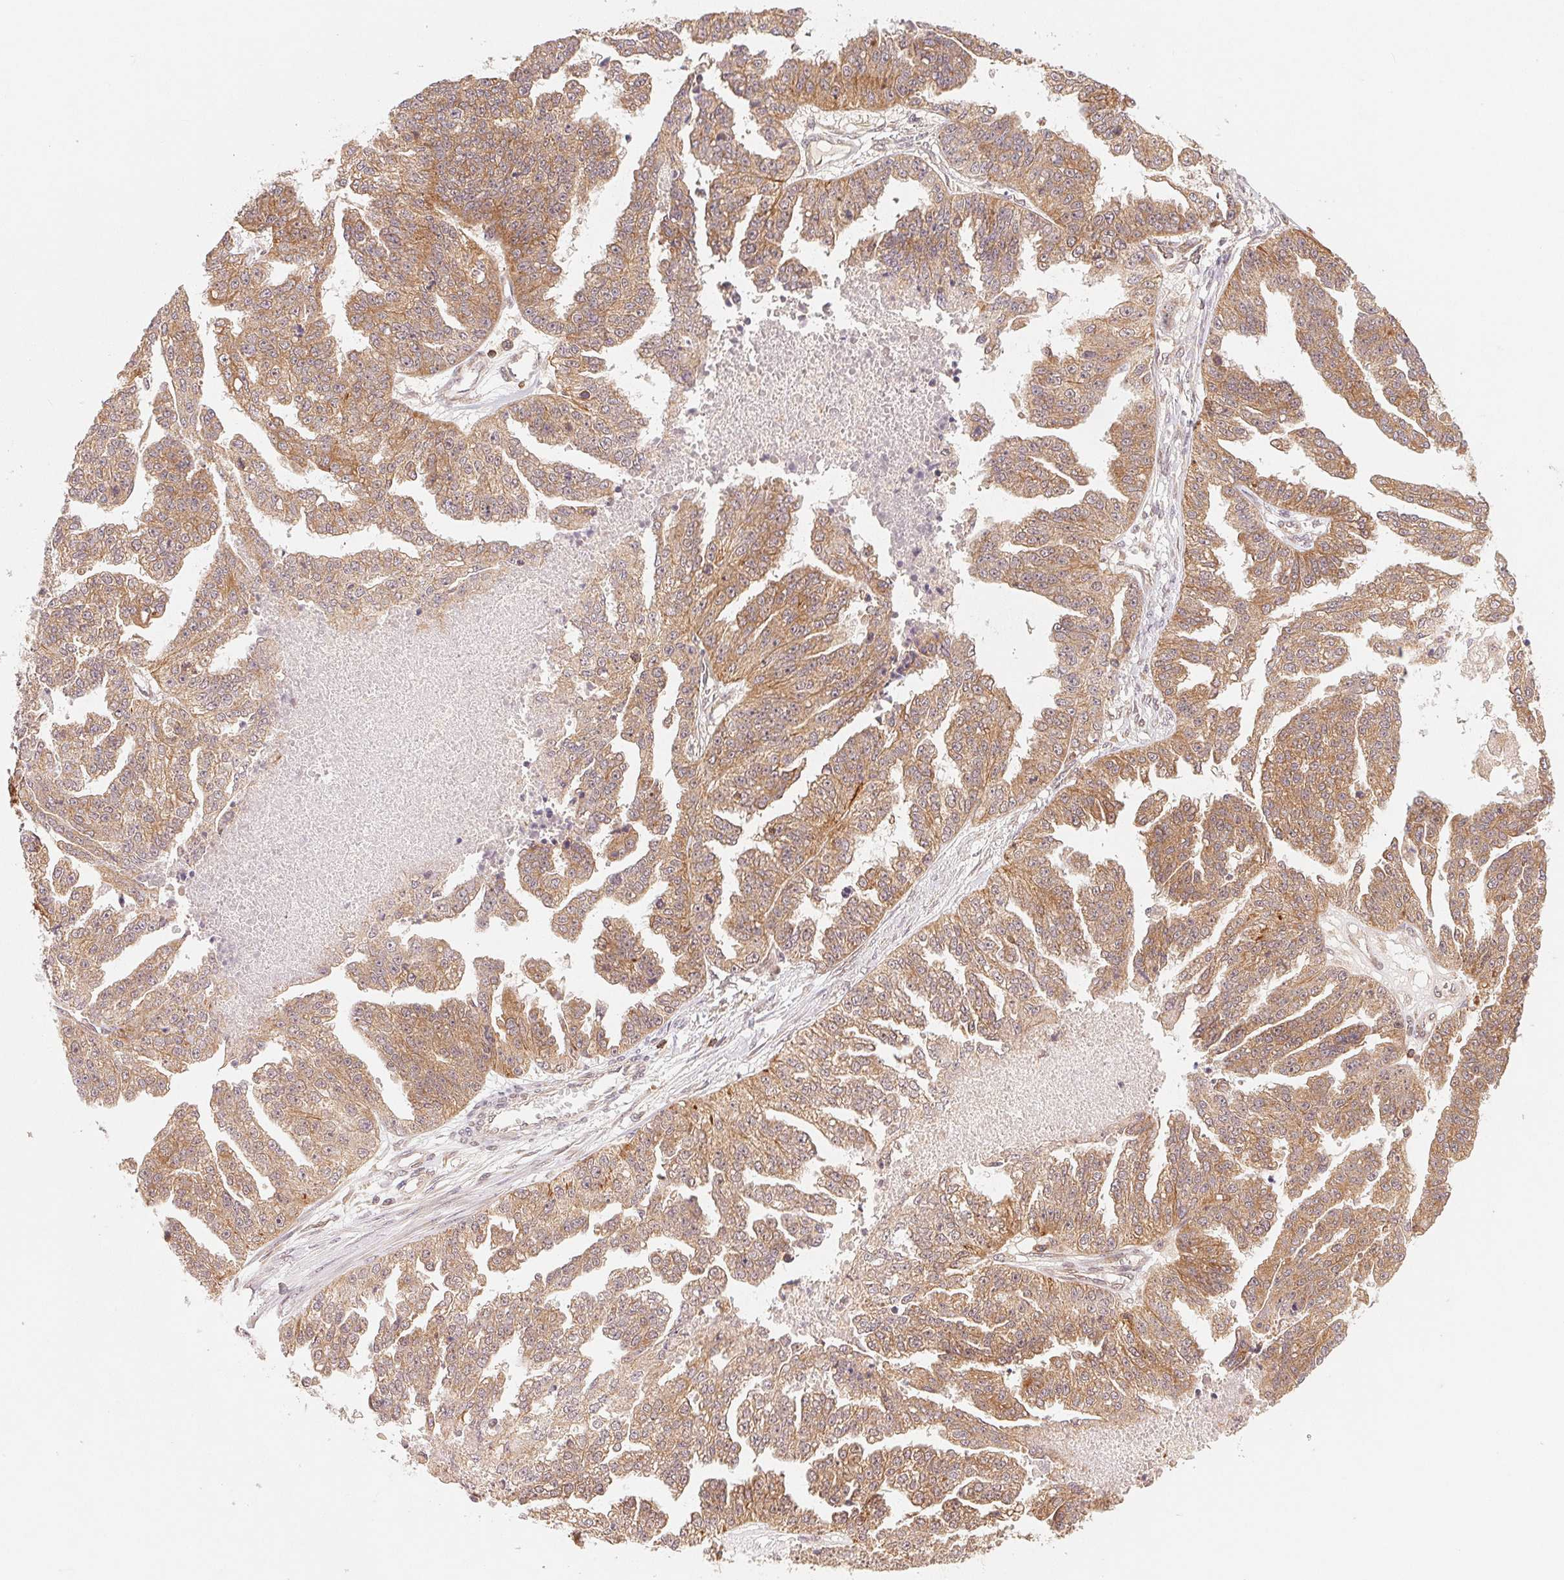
{"staining": {"intensity": "moderate", "quantity": ">75%", "location": "cytoplasmic/membranous"}, "tissue": "ovarian cancer", "cell_type": "Tumor cells", "image_type": "cancer", "snomed": [{"axis": "morphology", "description": "Cystadenocarcinoma, serous, NOS"}, {"axis": "topography", "description": "Ovary"}], "caption": "Protein analysis of ovarian cancer tissue demonstrates moderate cytoplasmic/membranous expression in approximately >75% of tumor cells.", "gene": "CCDC102B", "patient": {"sex": "female", "age": 58}}